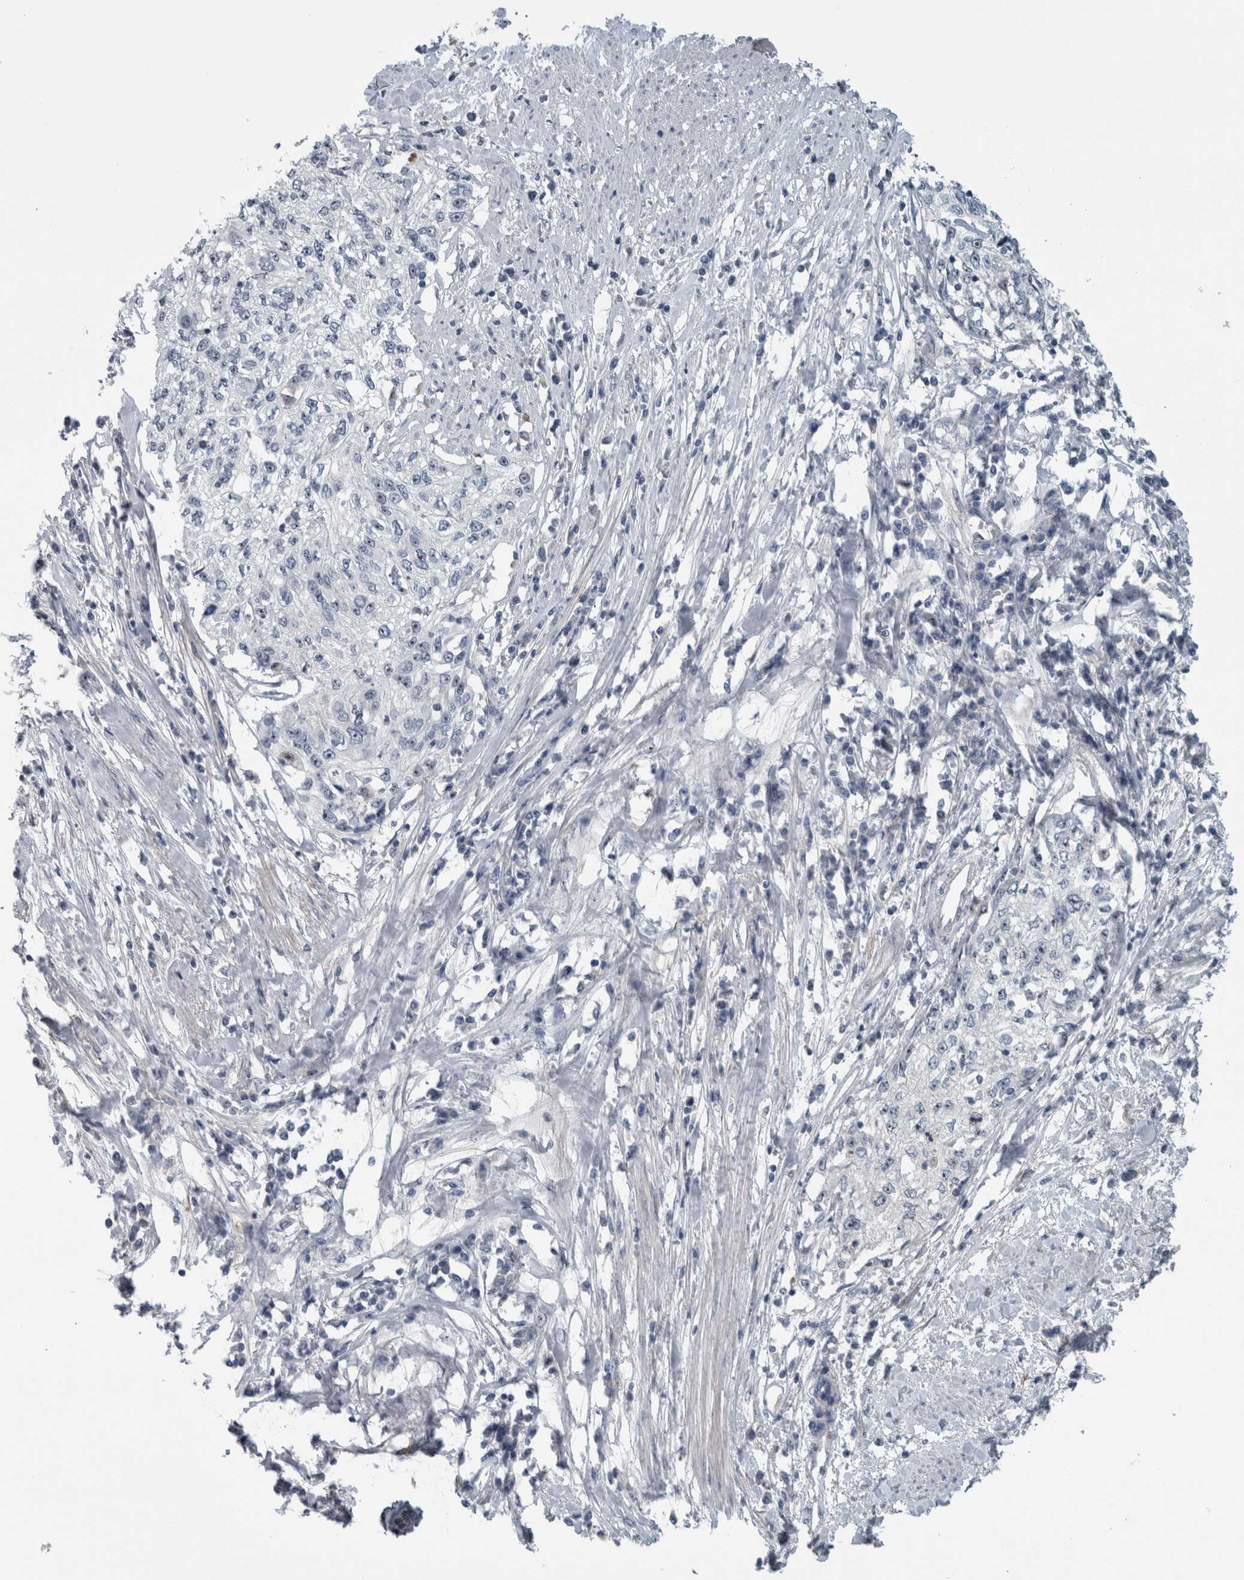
{"staining": {"intensity": "negative", "quantity": "none", "location": "none"}, "tissue": "cervical cancer", "cell_type": "Tumor cells", "image_type": "cancer", "snomed": [{"axis": "morphology", "description": "Squamous cell carcinoma, NOS"}, {"axis": "topography", "description": "Cervix"}], "caption": "Cervical squamous cell carcinoma was stained to show a protein in brown. There is no significant positivity in tumor cells.", "gene": "UTP6", "patient": {"sex": "female", "age": 57}}